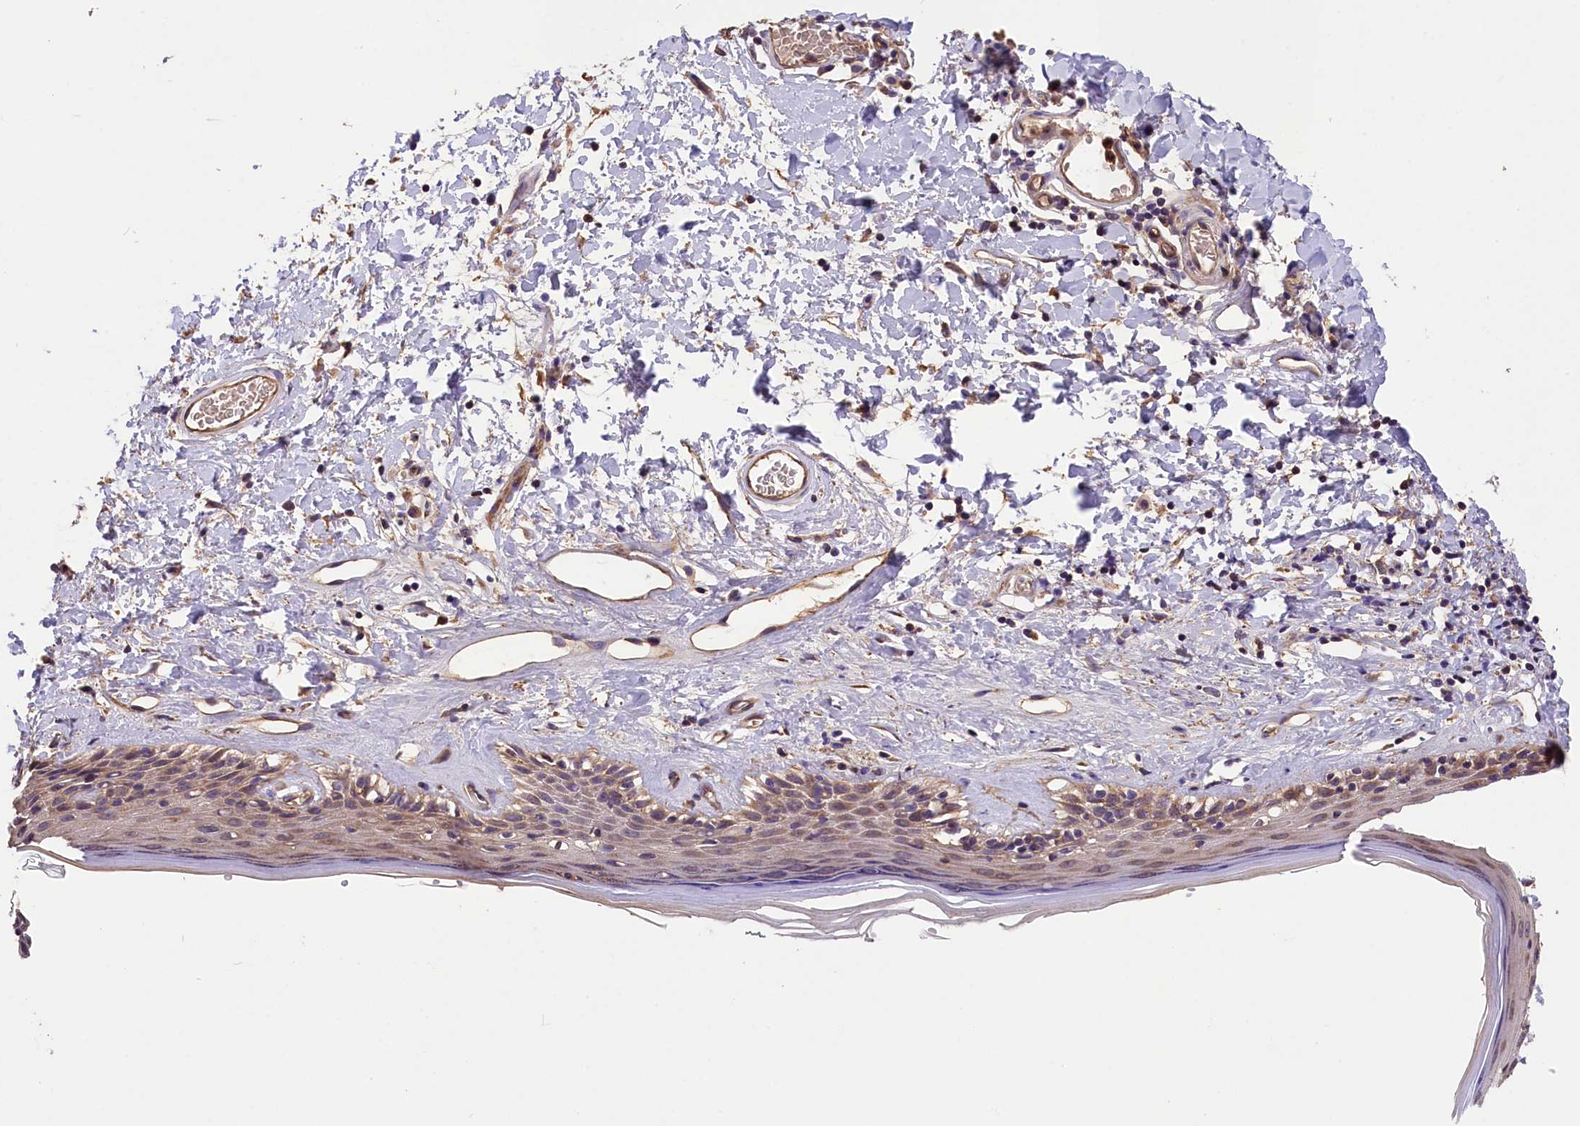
{"staining": {"intensity": "moderate", "quantity": "25%-75%", "location": "cytoplasmic/membranous"}, "tissue": "skin", "cell_type": "Epidermal cells", "image_type": "normal", "snomed": [{"axis": "morphology", "description": "Normal tissue, NOS"}, {"axis": "topography", "description": "Adipose tissue"}, {"axis": "topography", "description": "Vascular tissue"}, {"axis": "topography", "description": "Vulva"}, {"axis": "topography", "description": "Peripheral nerve tissue"}], "caption": "Normal skin demonstrates moderate cytoplasmic/membranous positivity in approximately 25%-75% of epidermal cells (DAB (3,3'-diaminobenzidine) = brown stain, brightfield microscopy at high magnification)..", "gene": "ERMARD", "patient": {"sex": "female", "age": 86}}